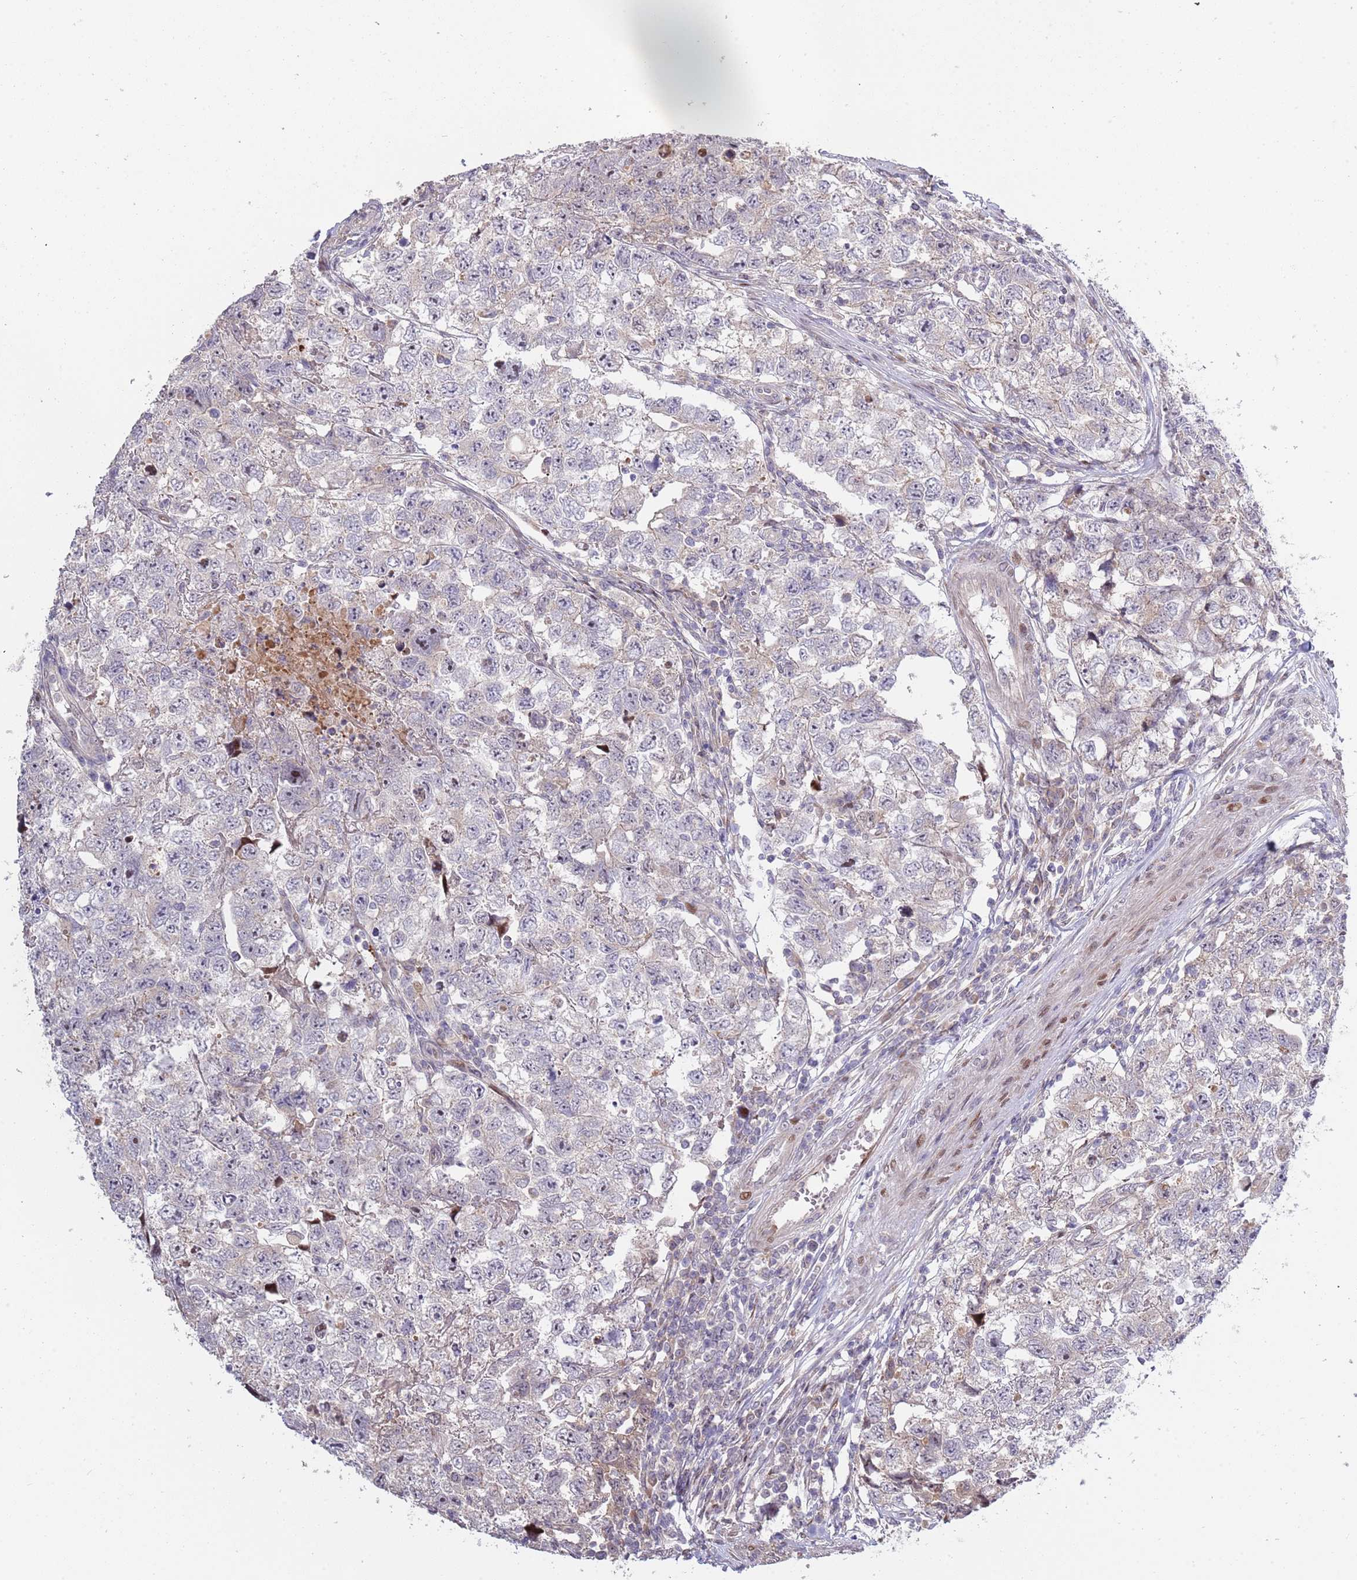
{"staining": {"intensity": "negative", "quantity": "none", "location": "none"}, "tissue": "testis cancer", "cell_type": "Tumor cells", "image_type": "cancer", "snomed": [{"axis": "morphology", "description": "Carcinoma, Embryonal, NOS"}, {"axis": "topography", "description": "Testis"}], "caption": "An image of human testis cancer is negative for staining in tumor cells.", "gene": "SYNDIG1L", "patient": {"sex": "male", "age": 22}}